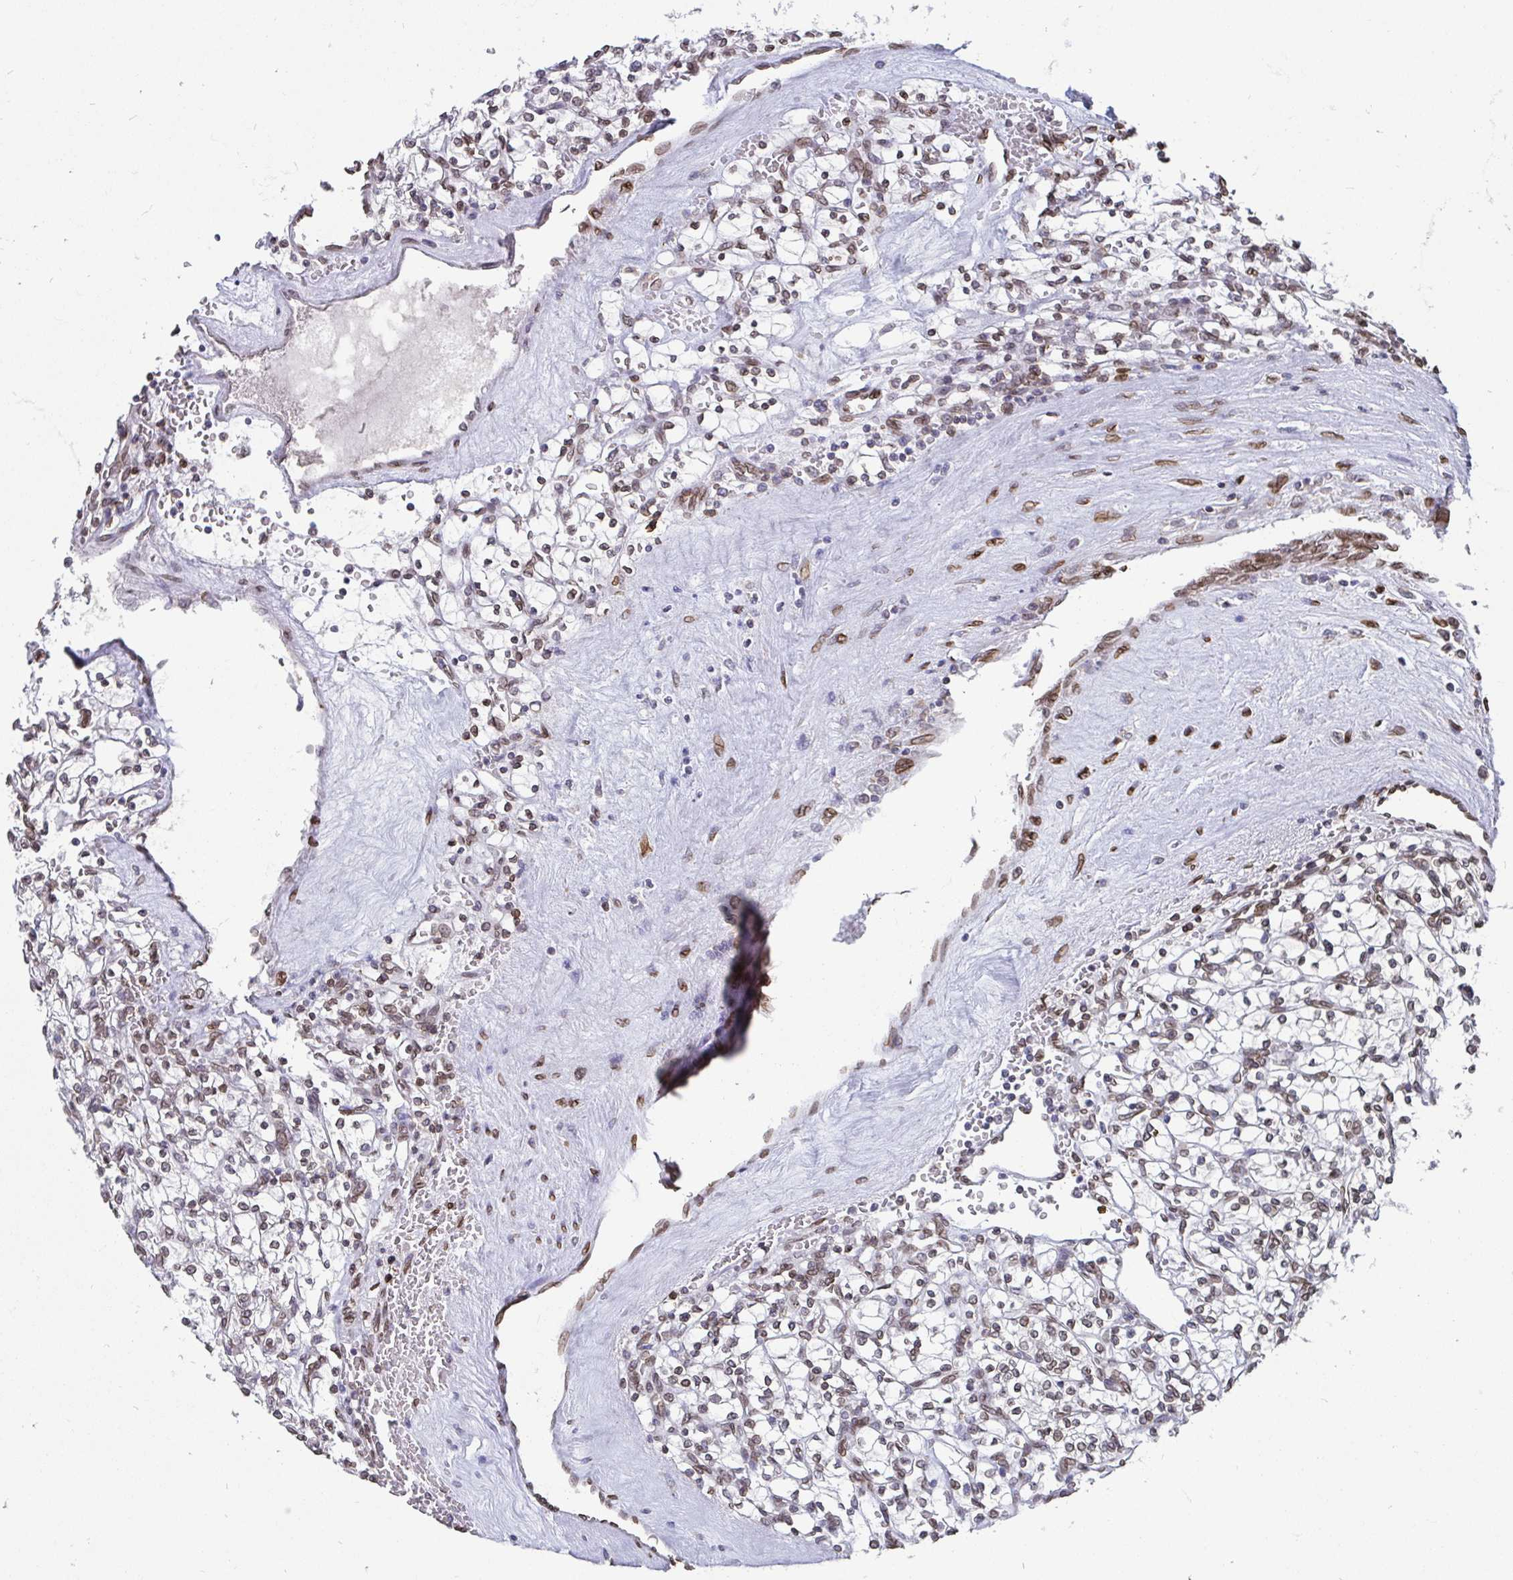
{"staining": {"intensity": "weak", "quantity": ">75%", "location": "nuclear"}, "tissue": "renal cancer", "cell_type": "Tumor cells", "image_type": "cancer", "snomed": [{"axis": "morphology", "description": "Adenocarcinoma, NOS"}, {"axis": "topography", "description": "Kidney"}], "caption": "Human renal cancer stained for a protein (brown) reveals weak nuclear positive staining in approximately >75% of tumor cells.", "gene": "EMD", "patient": {"sex": "female", "age": 64}}